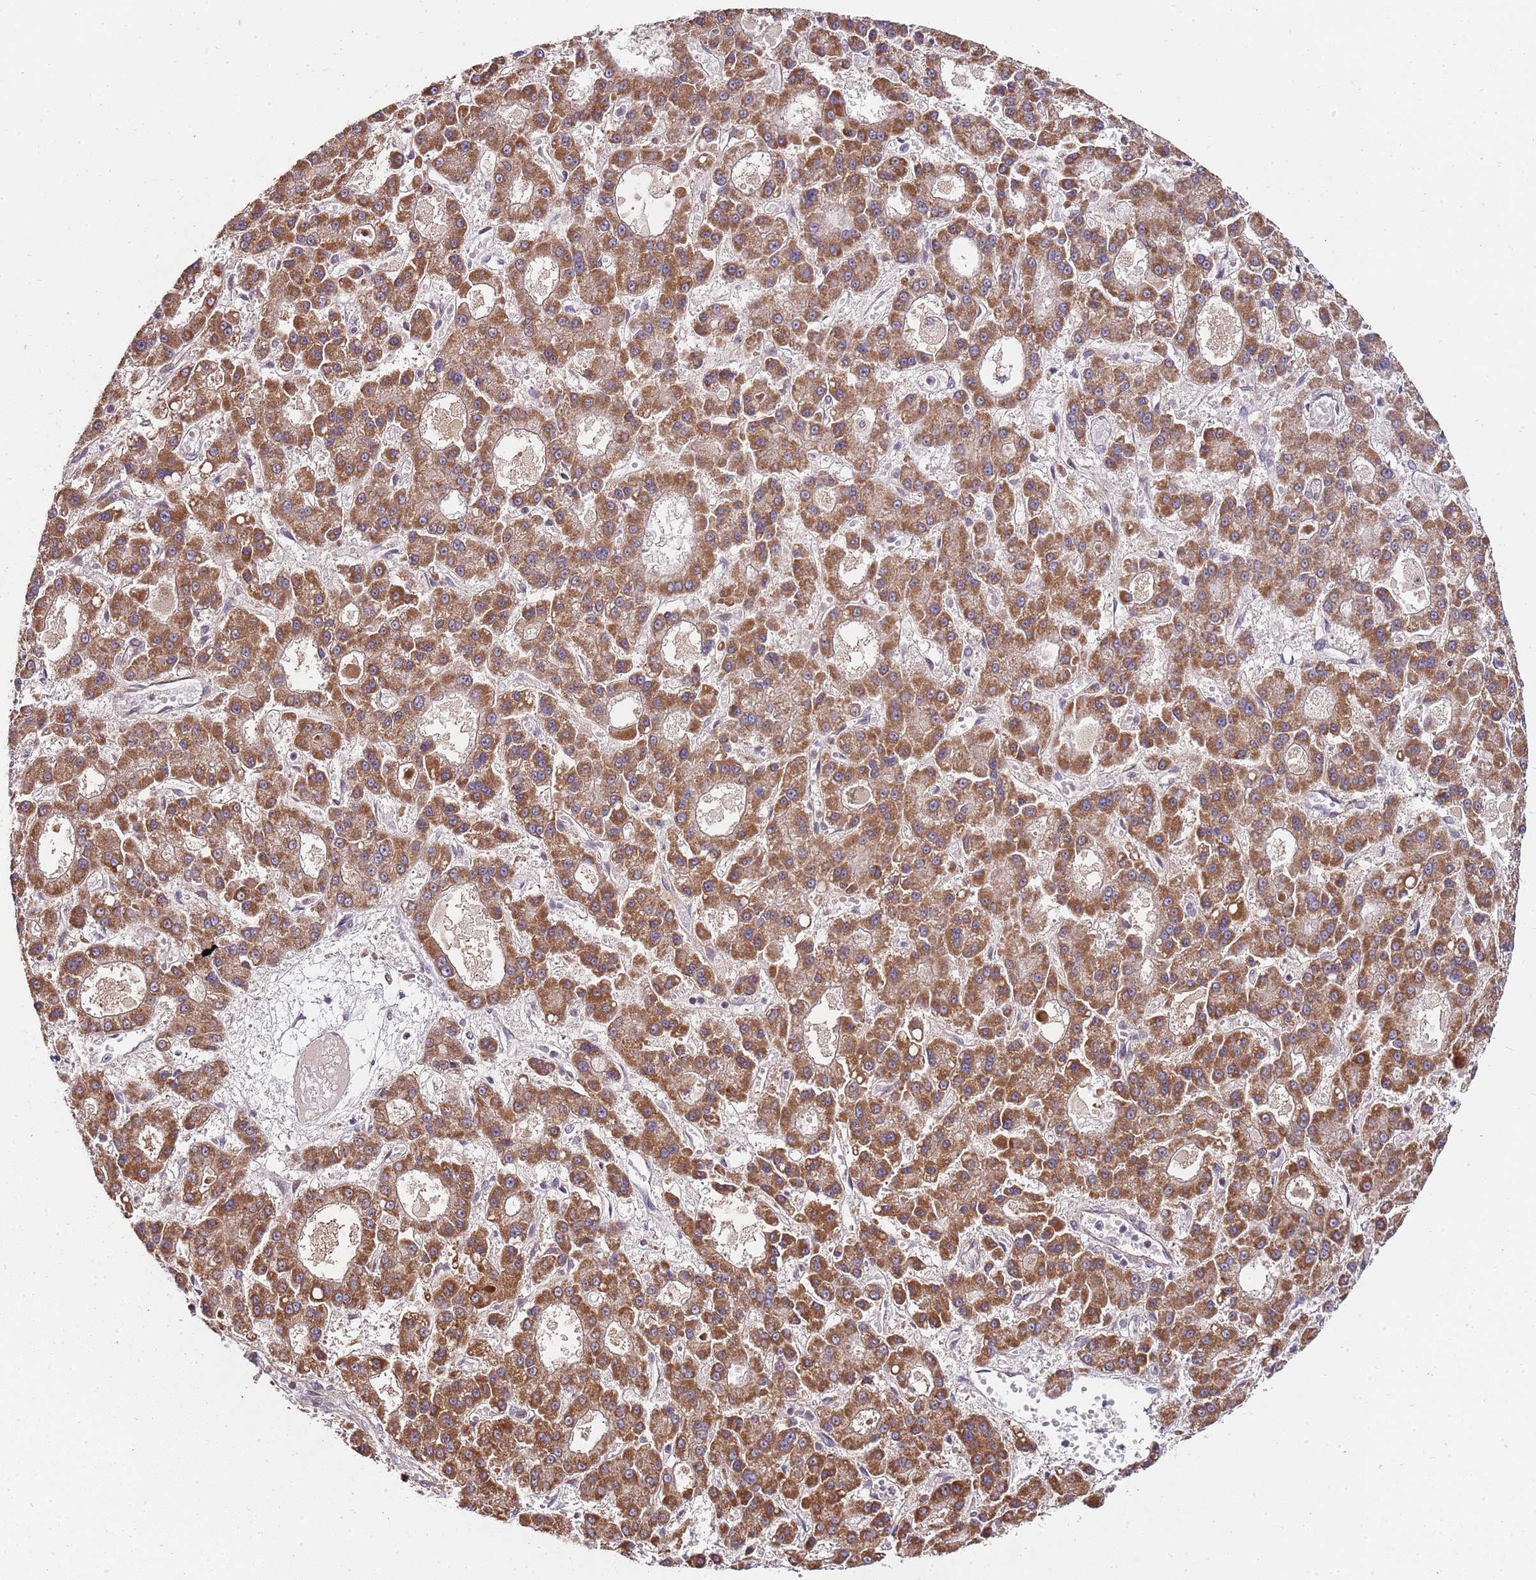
{"staining": {"intensity": "strong", "quantity": ">75%", "location": "cytoplasmic/membranous"}, "tissue": "liver cancer", "cell_type": "Tumor cells", "image_type": "cancer", "snomed": [{"axis": "morphology", "description": "Carcinoma, Hepatocellular, NOS"}, {"axis": "topography", "description": "Liver"}], "caption": "A brown stain labels strong cytoplasmic/membranous positivity of a protein in liver hepatocellular carcinoma tumor cells.", "gene": "EDC3", "patient": {"sex": "male", "age": 70}}